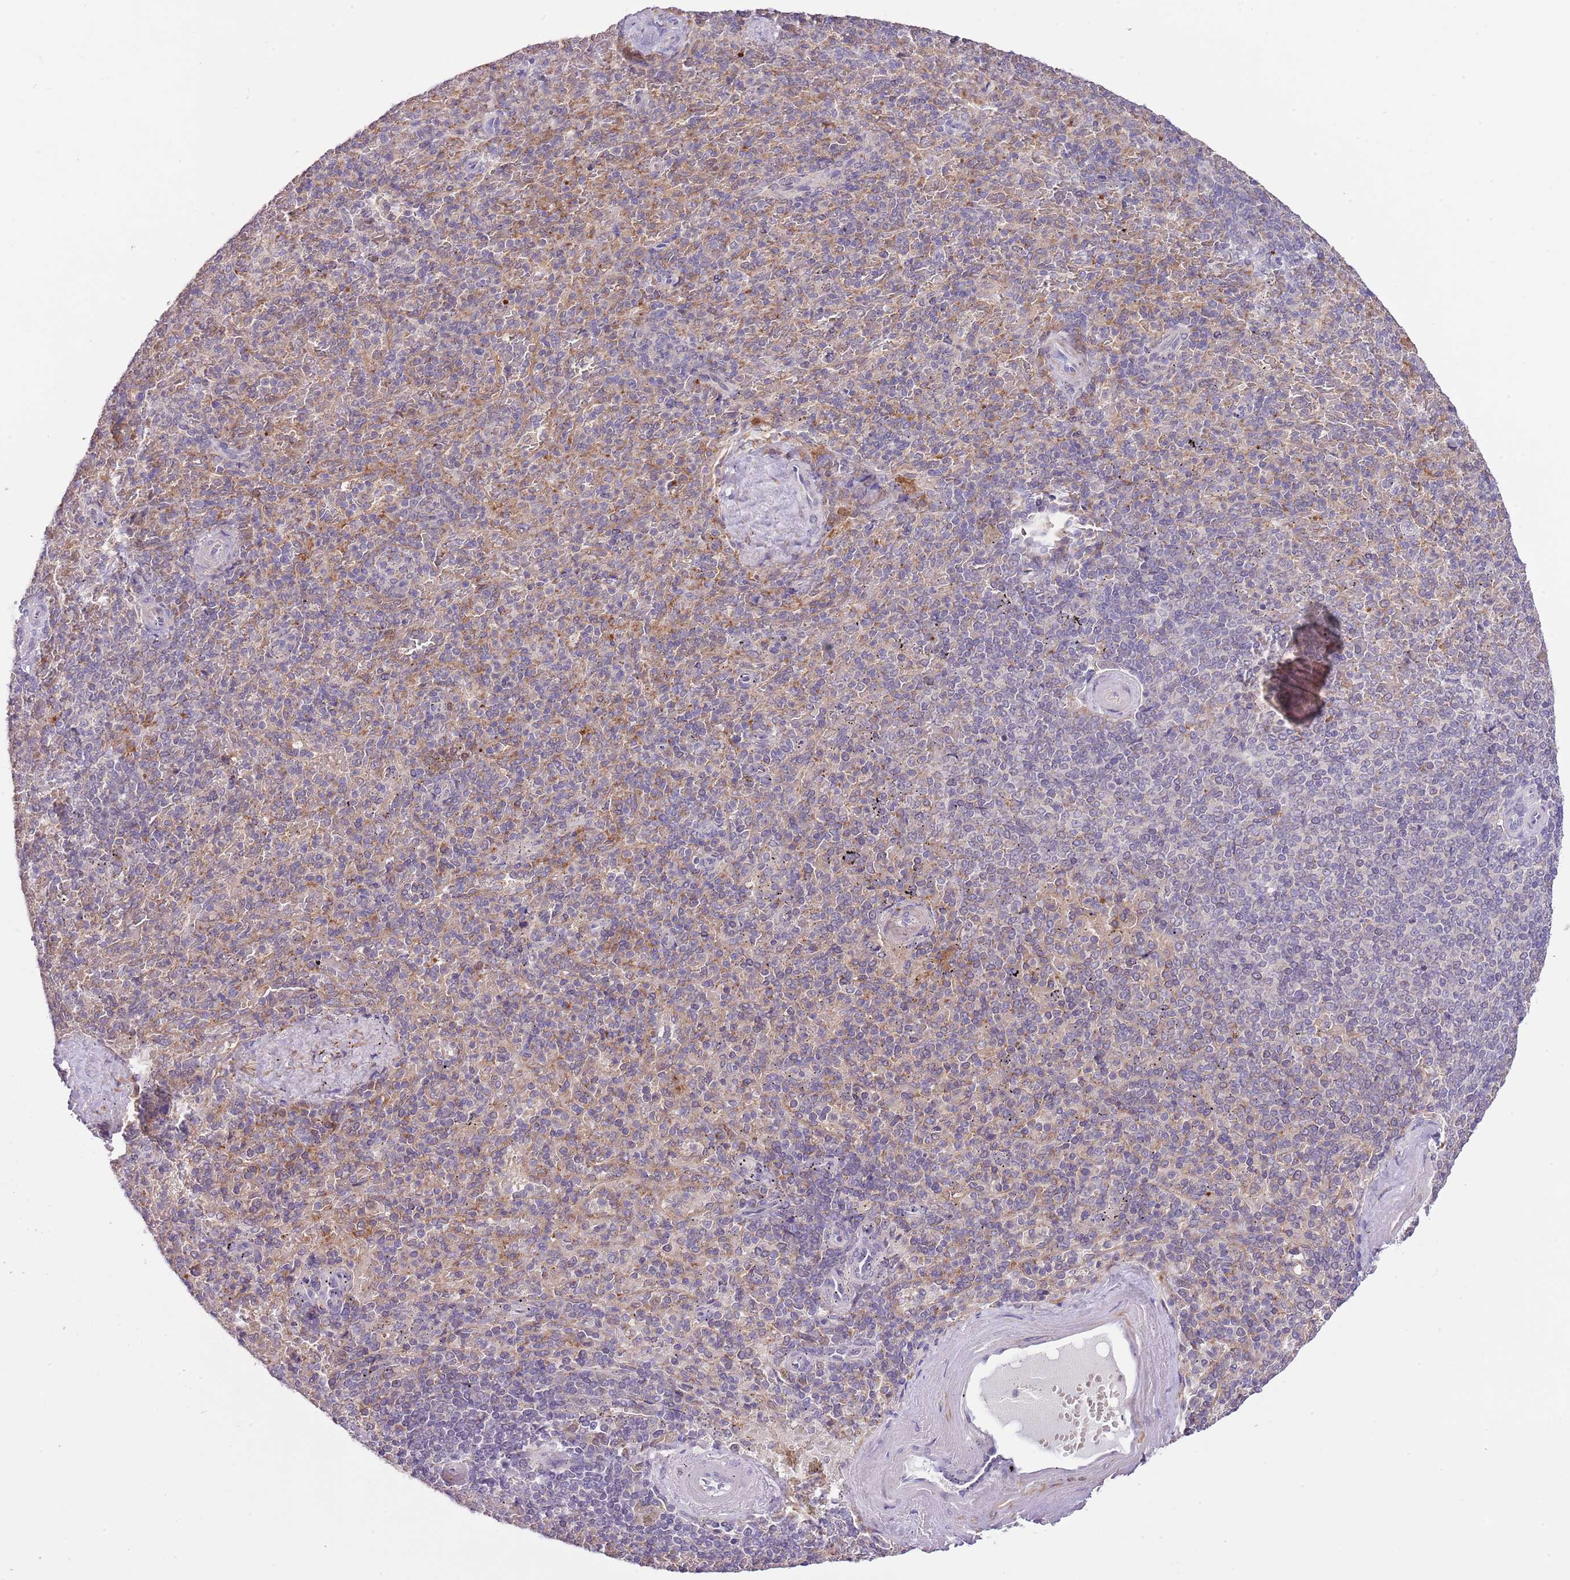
{"staining": {"intensity": "negative", "quantity": "none", "location": "none"}, "tissue": "spleen", "cell_type": "Cells in red pulp", "image_type": "normal", "snomed": [{"axis": "morphology", "description": "Normal tissue, NOS"}, {"axis": "topography", "description": "Spleen"}], "caption": "Image shows no significant protein positivity in cells in red pulp of normal spleen. The staining is performed using DAB brown chromogen with nuclei counter-stained in using hematoxylin.", "gene": "GALK2", "patient": {"sex": "male", "age": 82}}